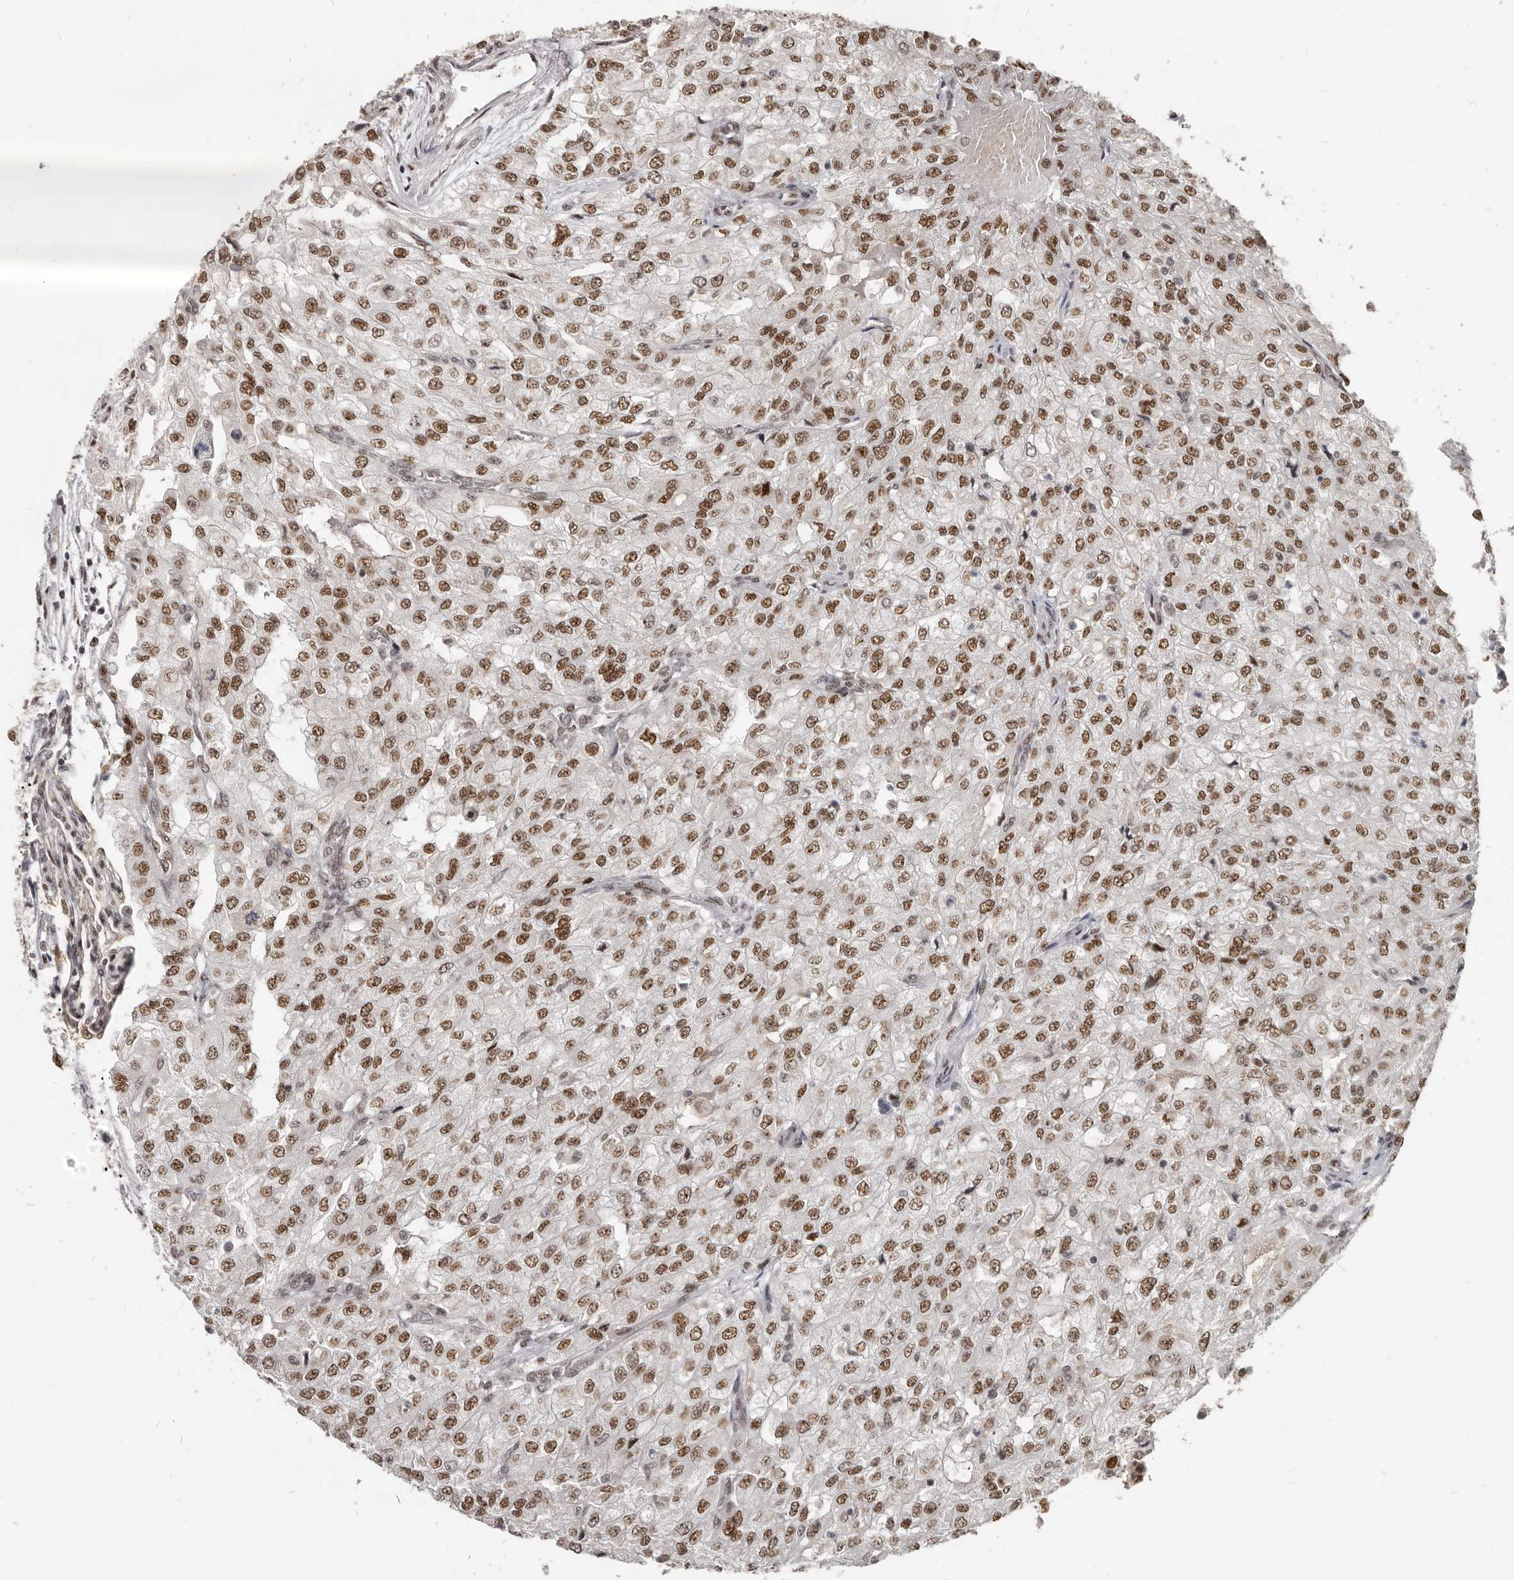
{"staining": {"intensity": "moderate", "quantity": ">75%", "location": "nuclear"}, "tissue": "renal cancer", "cell_type": "Tumor cells", "image_type": "cancer", "snomed": [{"axis": "morphology", "description": "Adenocarcinoma, NOS"}, {"axis": "topography", "description": "Kidney"}], "caption": "Immunohistochemical staining of human renal cancer demonstrates moderate nuclear protein positivity in approximately >75% of tumor cells.", "gene": "ATF5", "patient": {"sex": "female", "age": 54}}